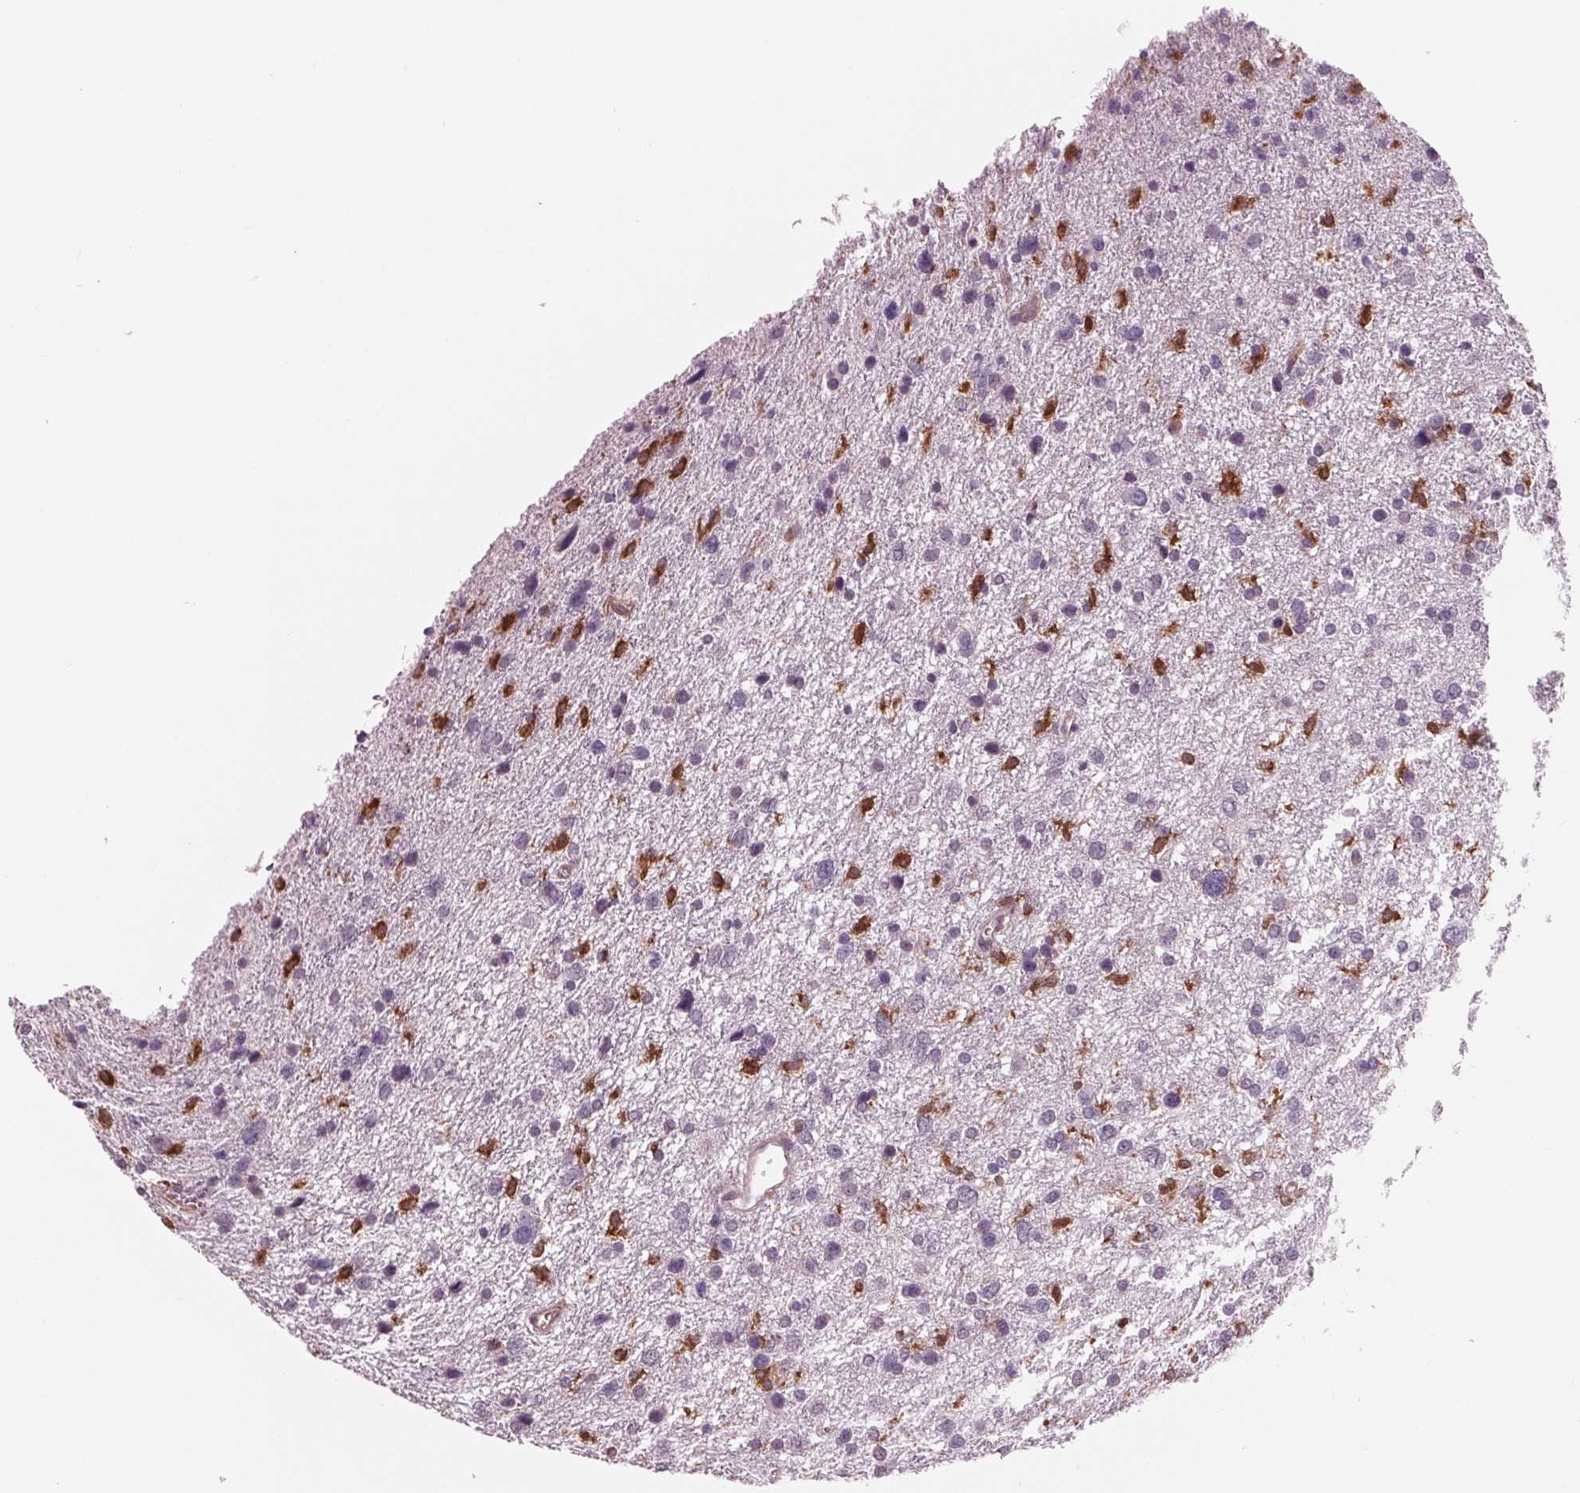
{"staining": {"intensity": "negative", "quantity": "none", "location": "none"}, "tissue": "glioma", "cell_type": "Tumor cells", "image_type": "cancer", "snomed": [{"axis": "morphology", "description": "Glioma, malignant, Low grade"}, {"axis": "topography", "description": "Brain"}], "caption": "Histopathology image shows no protein expression in tumor cells of glioma tissue.", "gene": "ARHGAP25", "patient": {"sex": "female", "age": 55}}